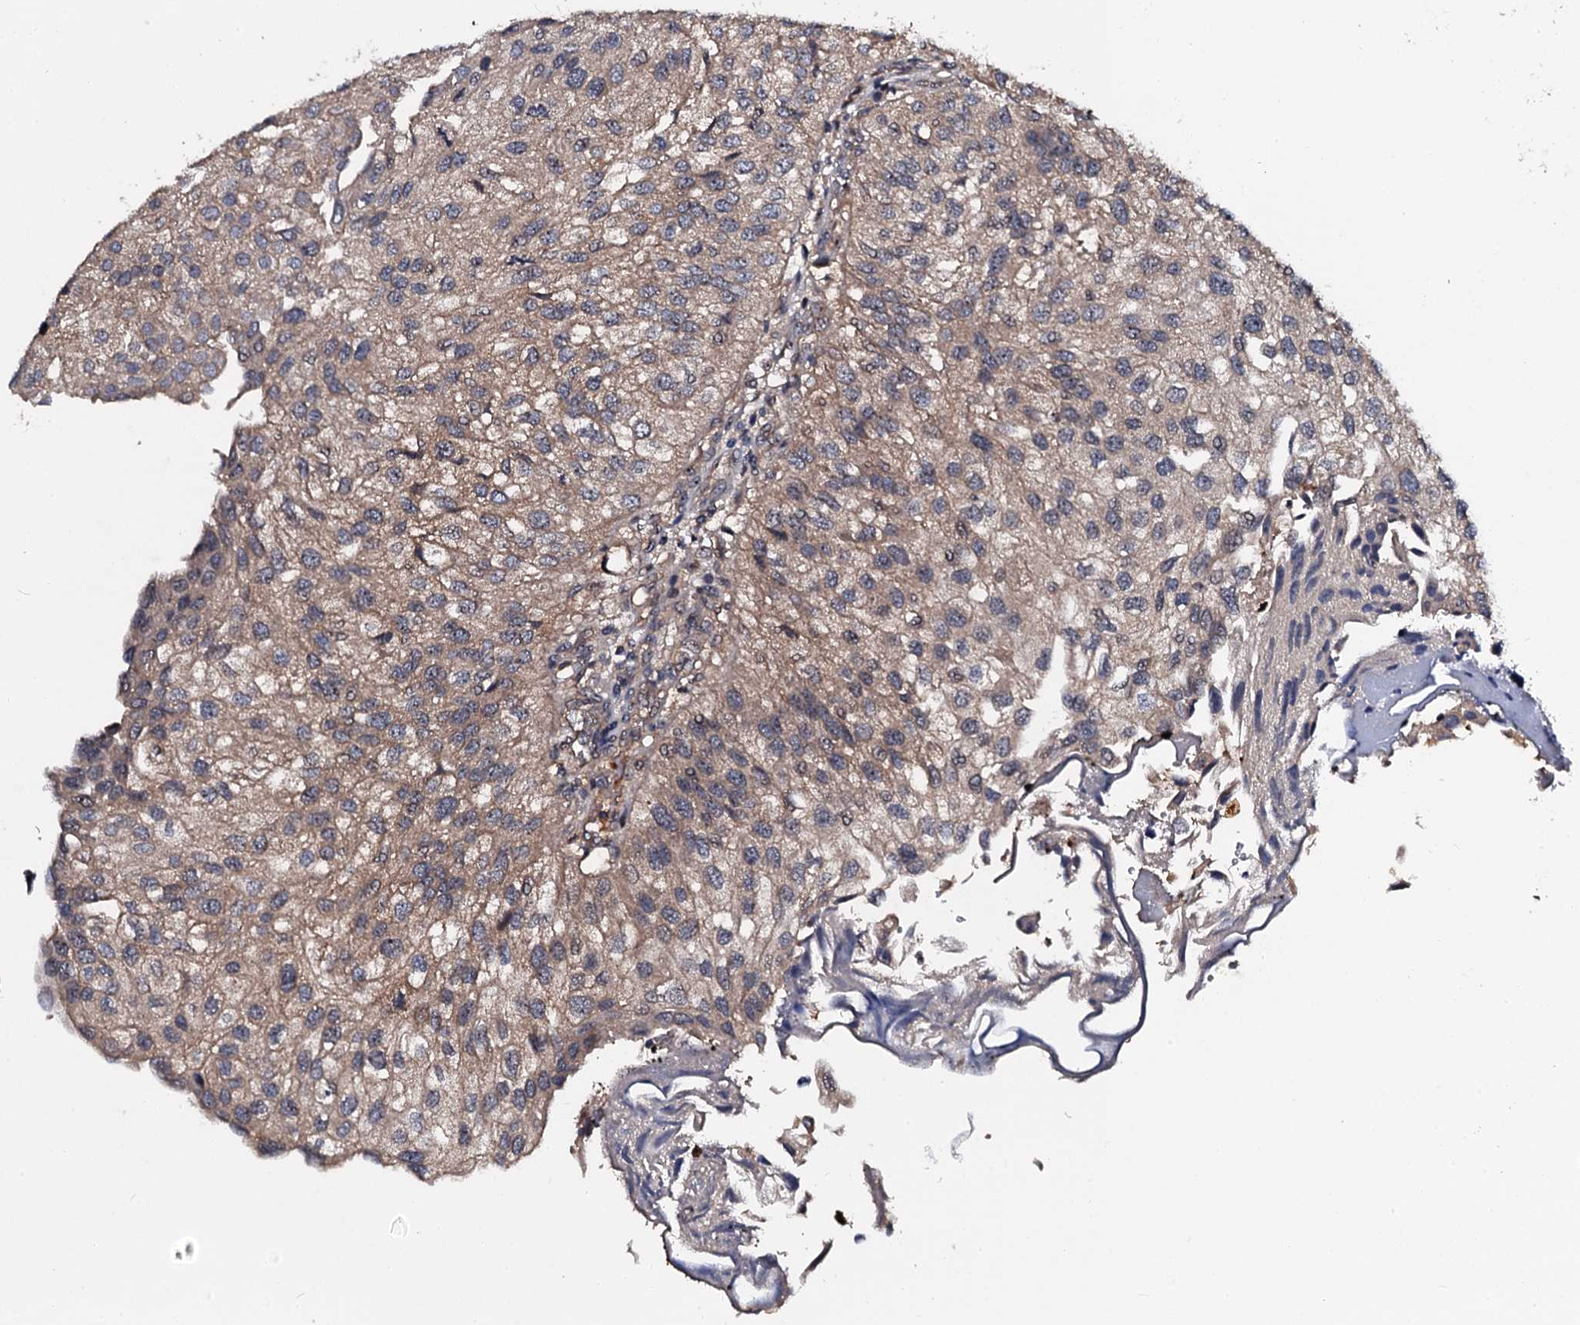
{"staining": {"intensity": "weak", "quantity": "25%-75%", "location": "cytoplasmic/membranous"}, "tissue": "urothelial cancer", "cell_type": "Tumor cells", "image_type": "cancer", "snomed": [{"axis": "morphology", "description": "Urothelial carcinoma, Low grade"}, {"axis": "topography", "description": "Urinary bladder"}], "caption": "Immunohistochemical staining of low-grade urothelial carcinoma exhibits low levels of weak cytoplasmic/membranous expression in approximately 25%-75% of tumor cells.", "gene": "N4BP1", "patient": {"sex": "female", "age": 89}}